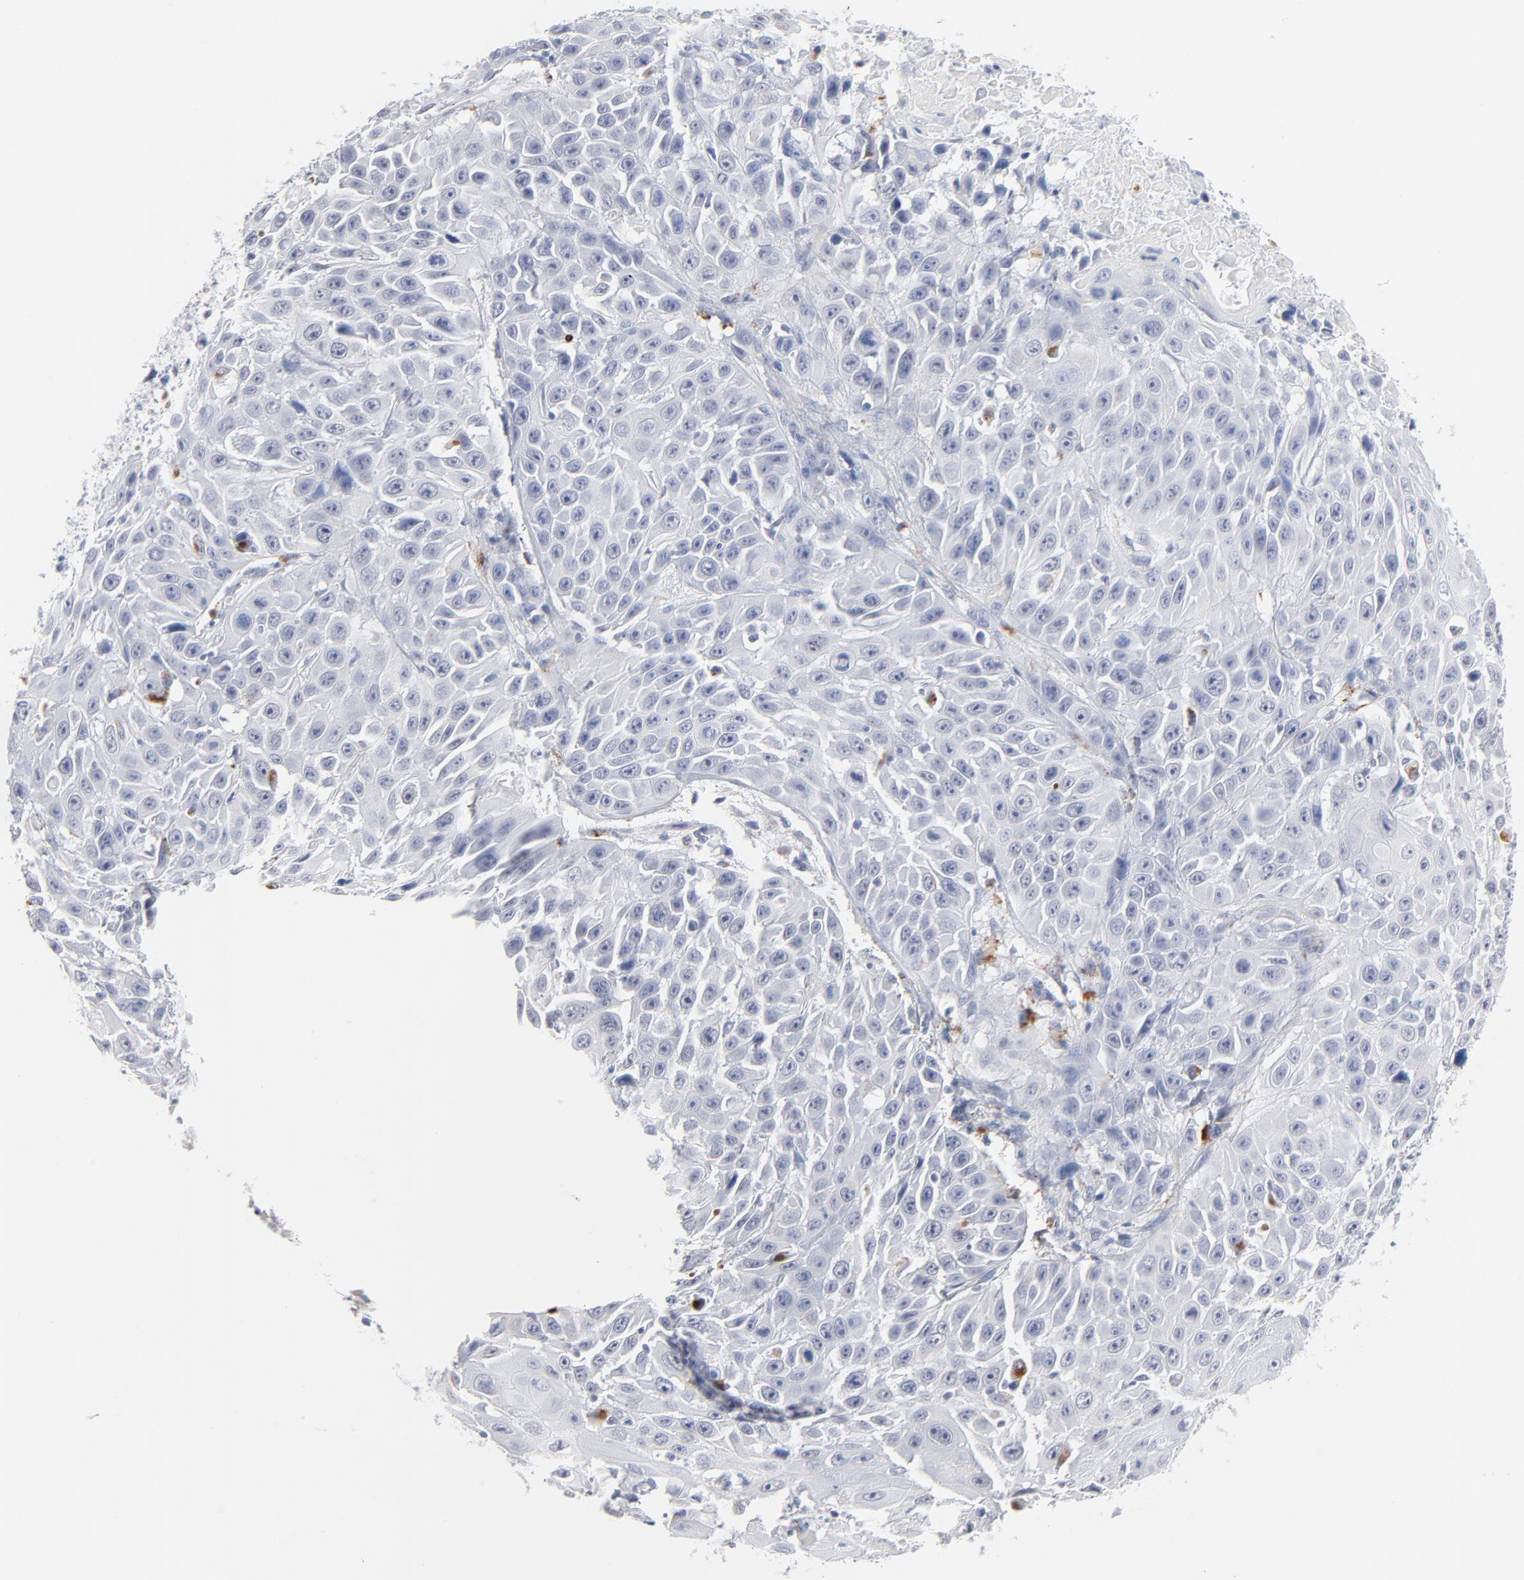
{"staining": {"intensity": "negative", "quantity": "none", "location": "none"}, "tissue": "cervical cancer", "cell_type": "Tumor cells", "image_type": "cancer", "snomed": [{"axis": "morphology", "description": "Squamous cell carcinoma, NOS"}, {"axis": "topography", "description": "Cervix"}], "caption": "DAB immunohistochemical staining of cervical cancer shows no significant expression in tumor cells.", "gene": "LTBP2", "patient": {"sex": "female", "age": 39}}